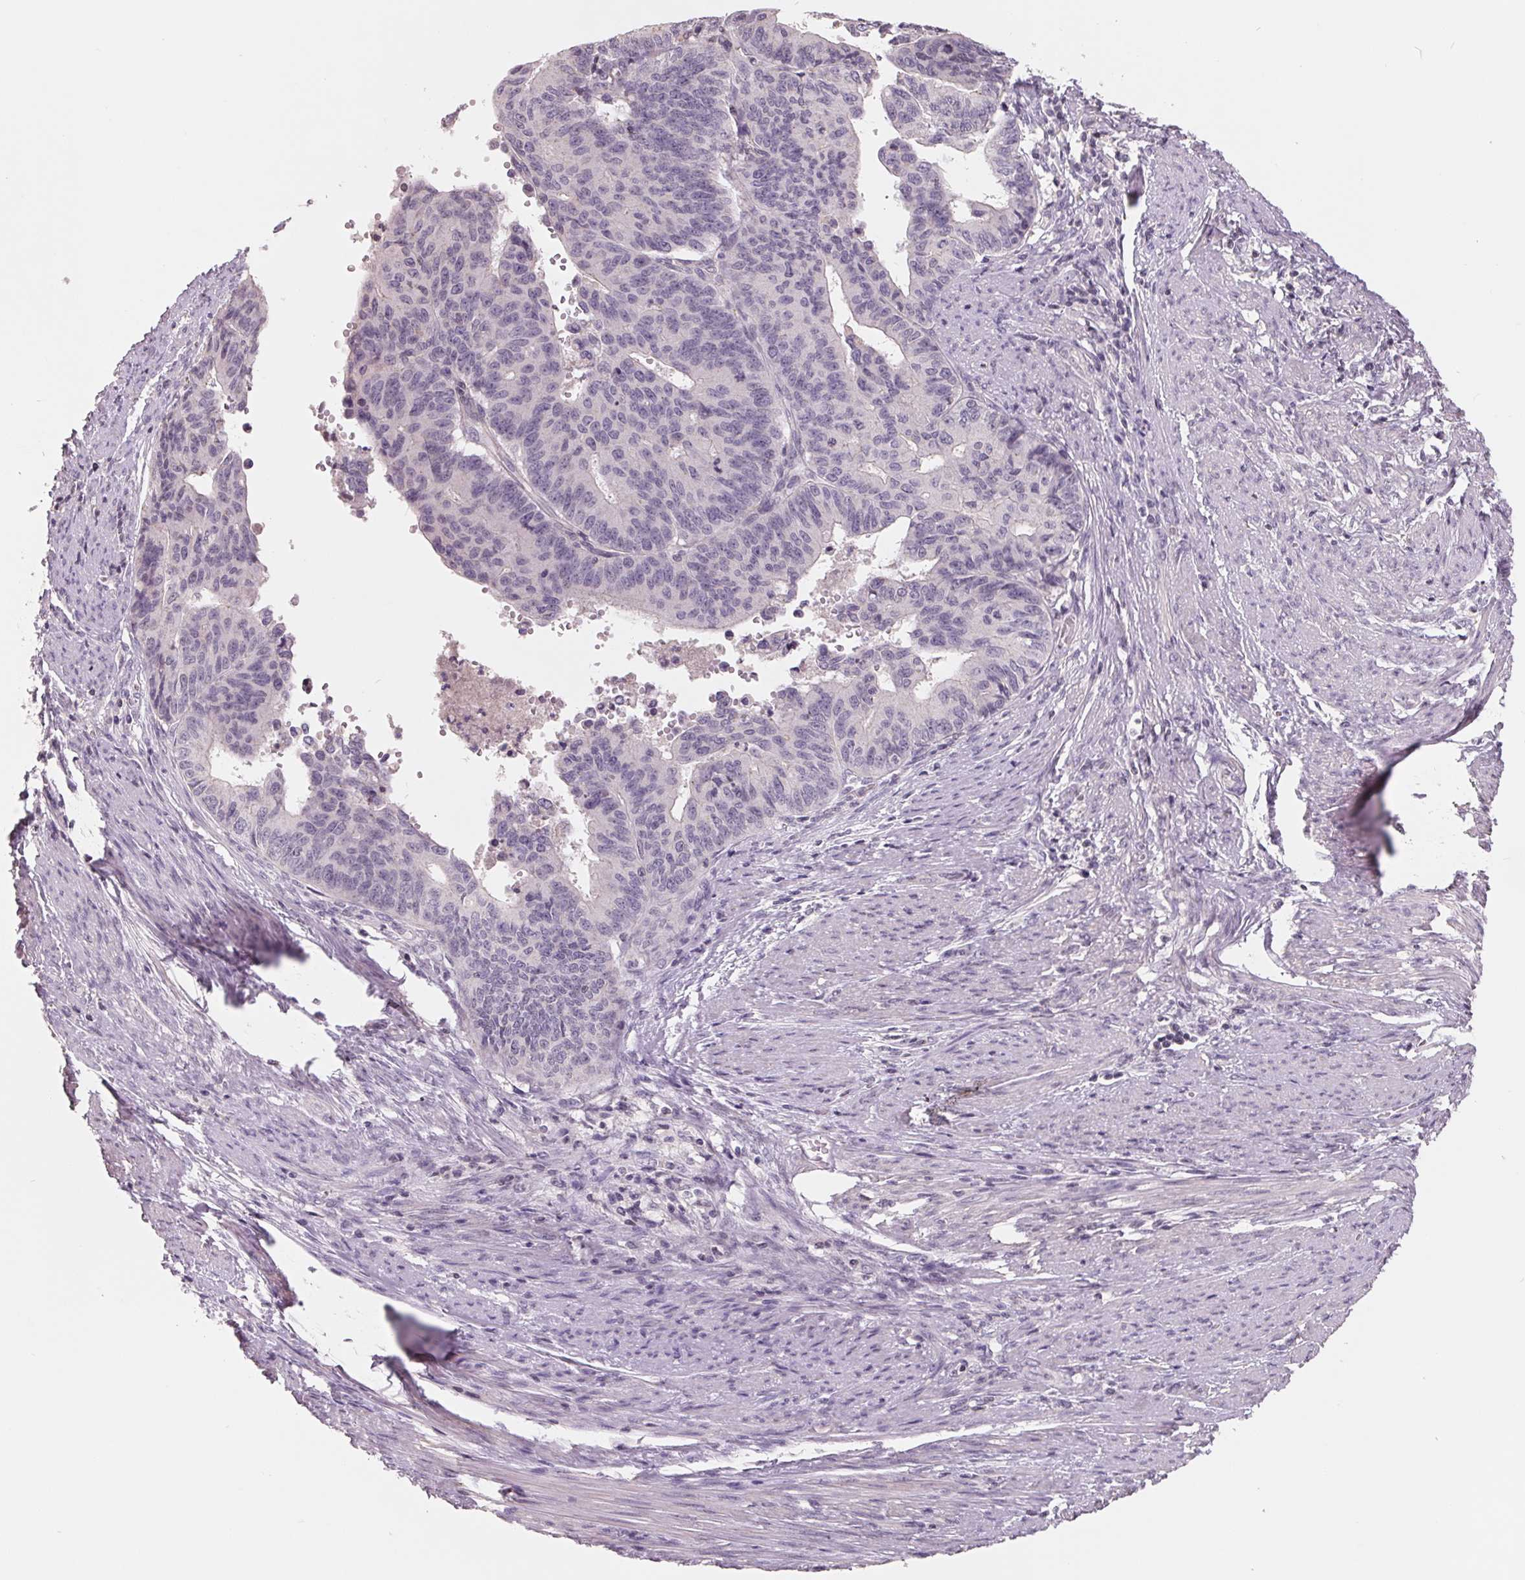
{"staining": {"intensity": "negative", "quantity": "none", "location": "none"}, "tissue": "endometrial cancer", "cell_type": "Tumor cells", "image_type": "cancer", "snomed": [{"axis": "morphology", "description": "Adenocarcinoma, NOS"}, {"axis": "topography", "description": "Endometrium"}], "caption": "The IHC micrograph has no significant positivity in tumor cells of endometrial adenocarcinoma tissue.", "gene": "FTCD", "patient": {"sex": "female", "age": 65}}